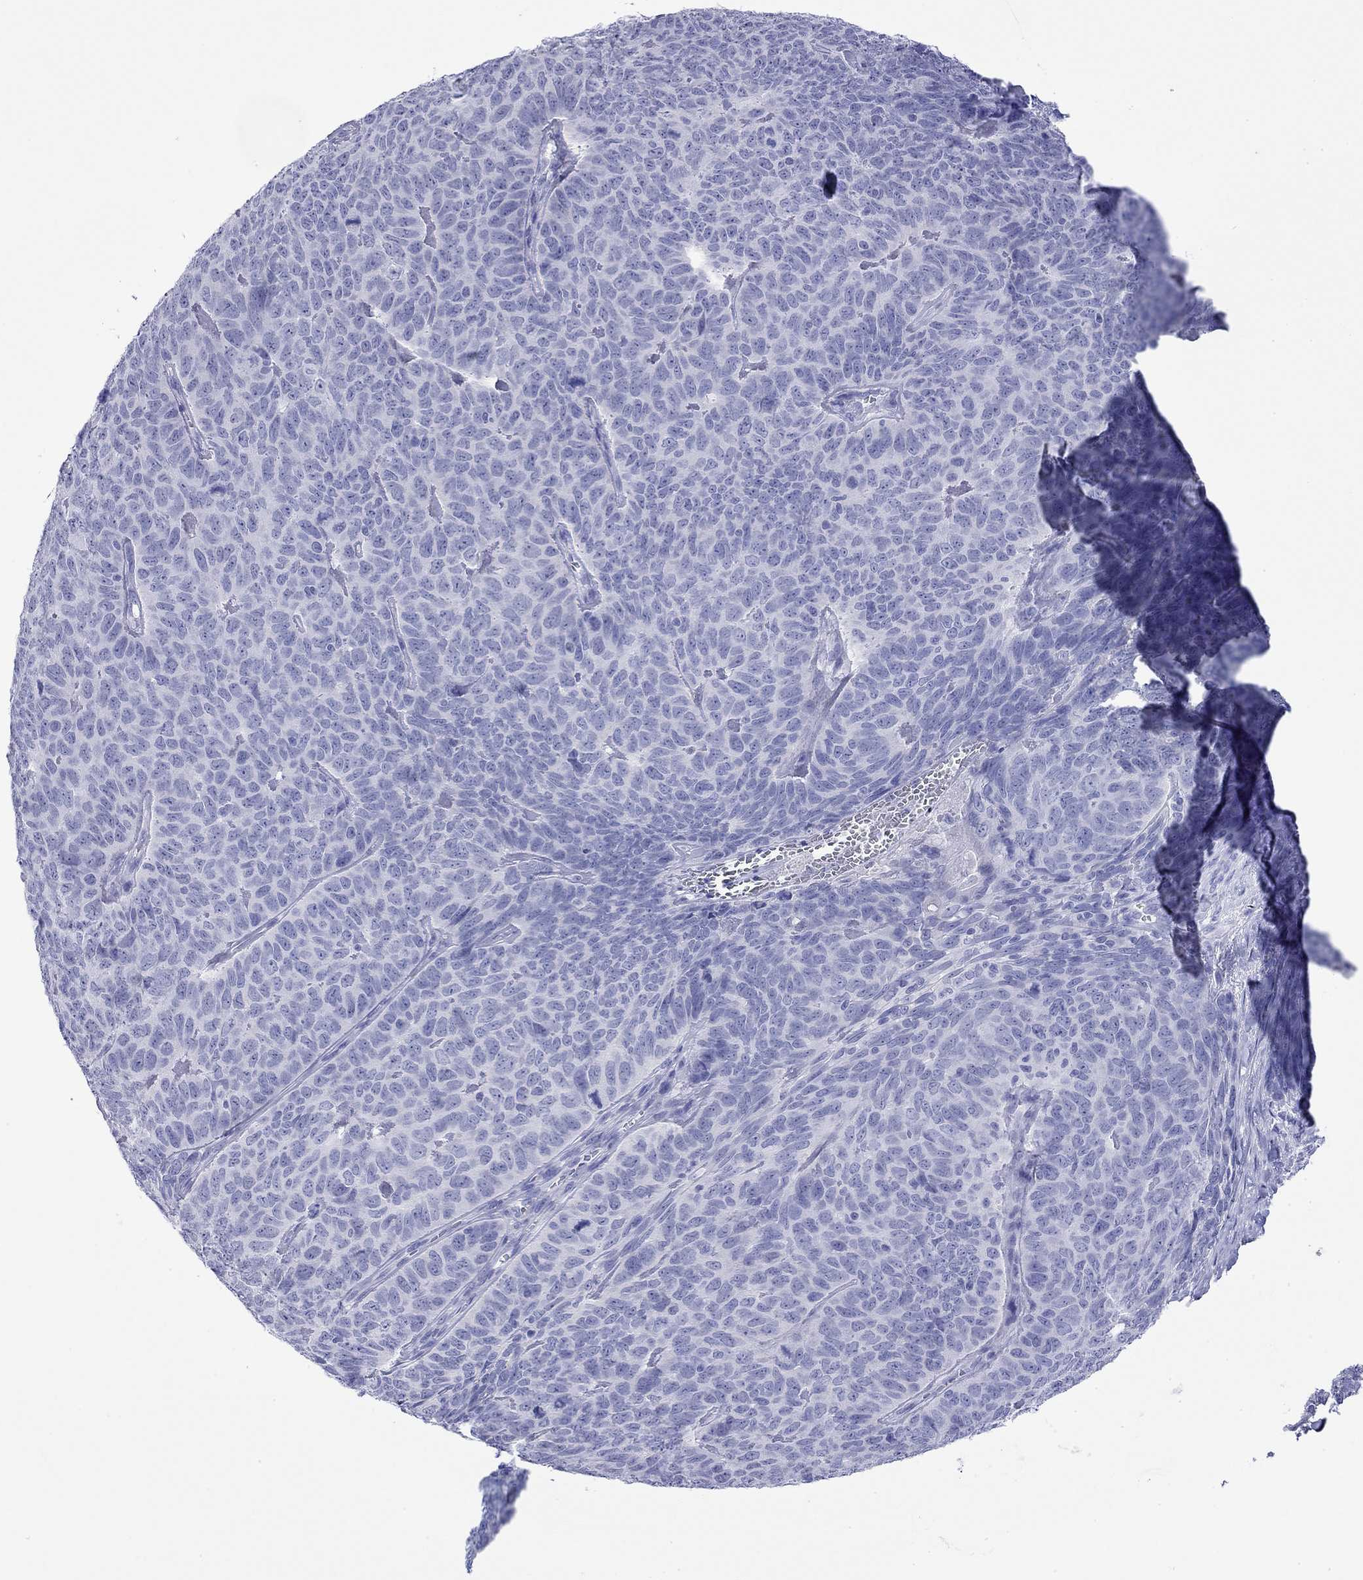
{"staining": {"intensity": "negative", "quantity": "none", "location": "none"}, "tissue": "skin cancer", "cell_type": "Tumor cells", "image_type": "cancer", "snomed": [{"axis": "morphology", "description": "Squamous cell carcinoma, NOS"}, {"axis": "topography", "description": "Skin"}, {"axis": "topography", "description": "Anal"}], "caption": "Squamous cell carcinoma (skin) was stained to show a protein in brown. There is no significant staining in tumor cells.", "gene": "FIGLA", "patient": {"sex": "female", "age": 51}}